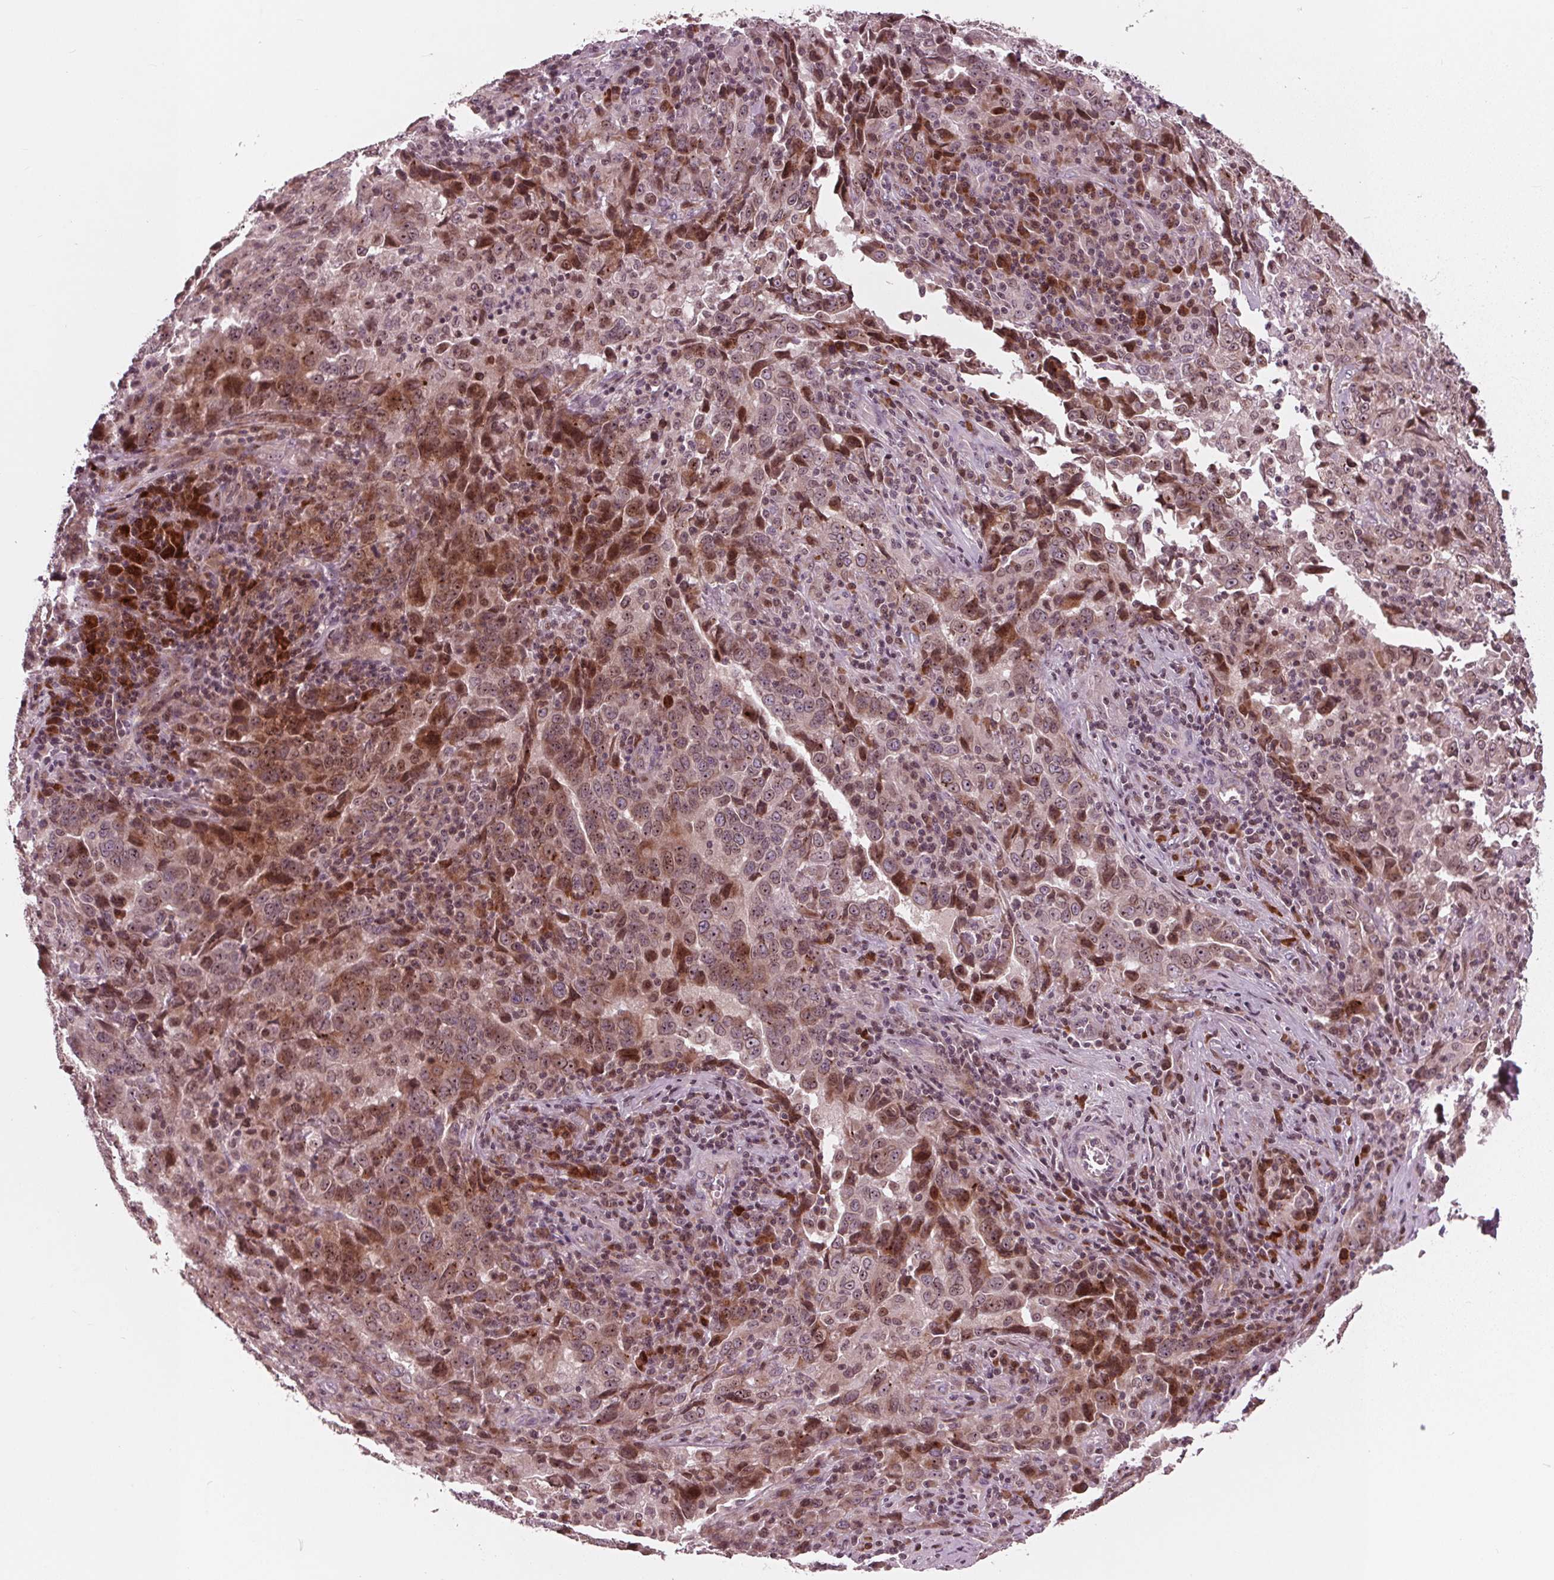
{"staining": {"intensity": "moderate", "quantity": "25%-75%", "location": "nuclear"}, "tissue": "lung cancer", "cell_type": "Tumor cells", "image_type": "cancer", "snomed": [{"axis": "morphology", "description": "Adenocarcinoma, NOS"}, {"axis": "topography", "description": "Lung"}], "caption": "Approximately 25%-75% of tumor cells in human adenocarcinoma (lung) show moderate nuclear protein expression as visualized by brown immunohistochemical staining.", "gene": "NUP210", "patient": {"sex": "male", "age": 67}}